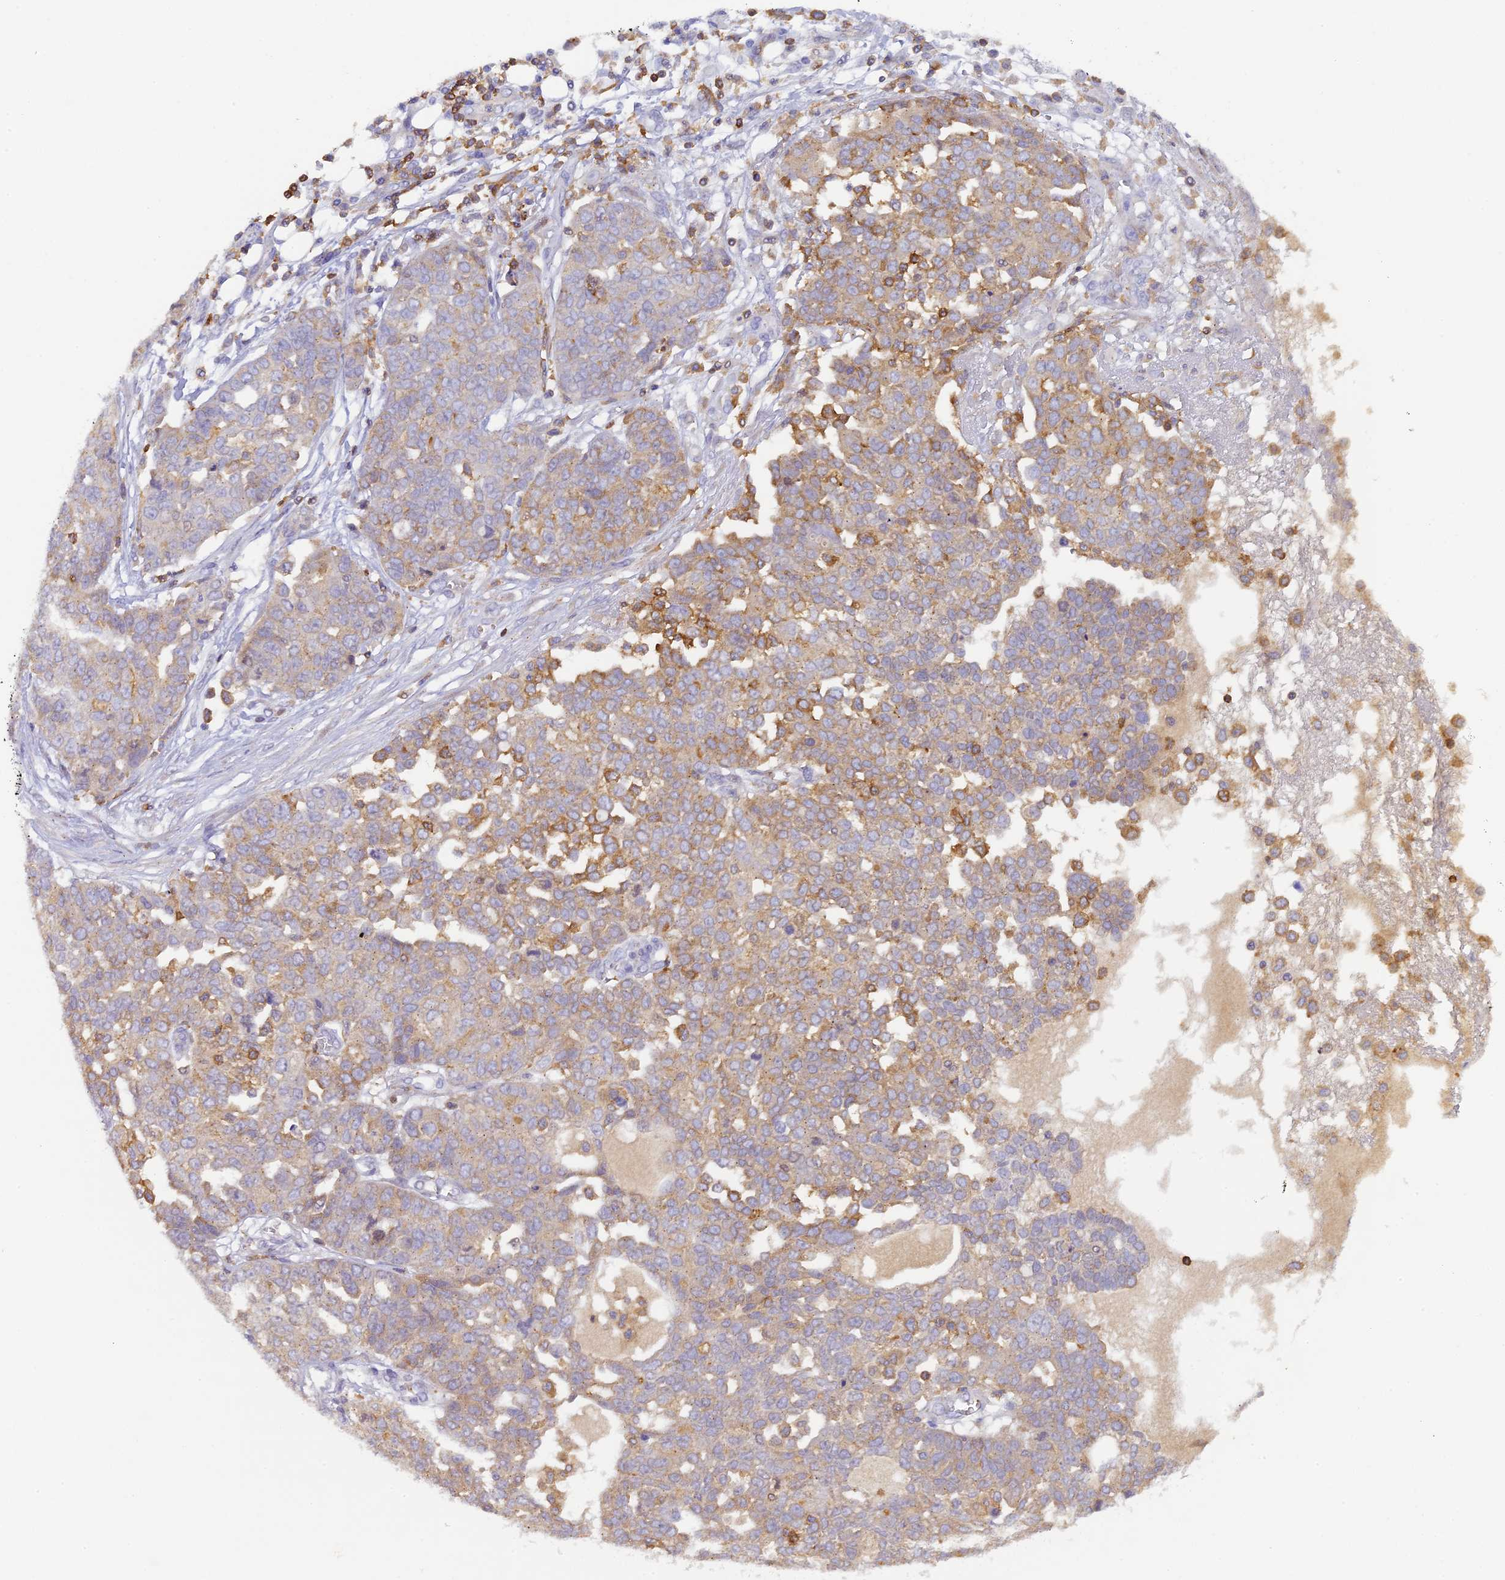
{"staining": {"intensity": "moderate", "quantity": "25%-75%", "location": "cytoplasmic/membranous"}, "tissue": "ovarian cancer", "cell_type": "Tumor cells", "image_type": "cancer", "snomed": [{"axis": "morphology", "description": "Cystadenocarcinoma, serous, NOS"}, {"axis": "topography", "description": "Soft tissue"}, {"axis": "topography", "description": "Ovary"}], "caption": "The immunohistochemical stain labels moderate cytoplasmic/membranous staining in tumor cells of ovarian cancer tissue. The staining was performed using DAB (3,3'-diaminobenzidine), with brown indicating positive protein expression. Nuclei are stained blue with hematoxylin.", "gene": "FYB1", "patient": {"sex": "female", "age": 57}}